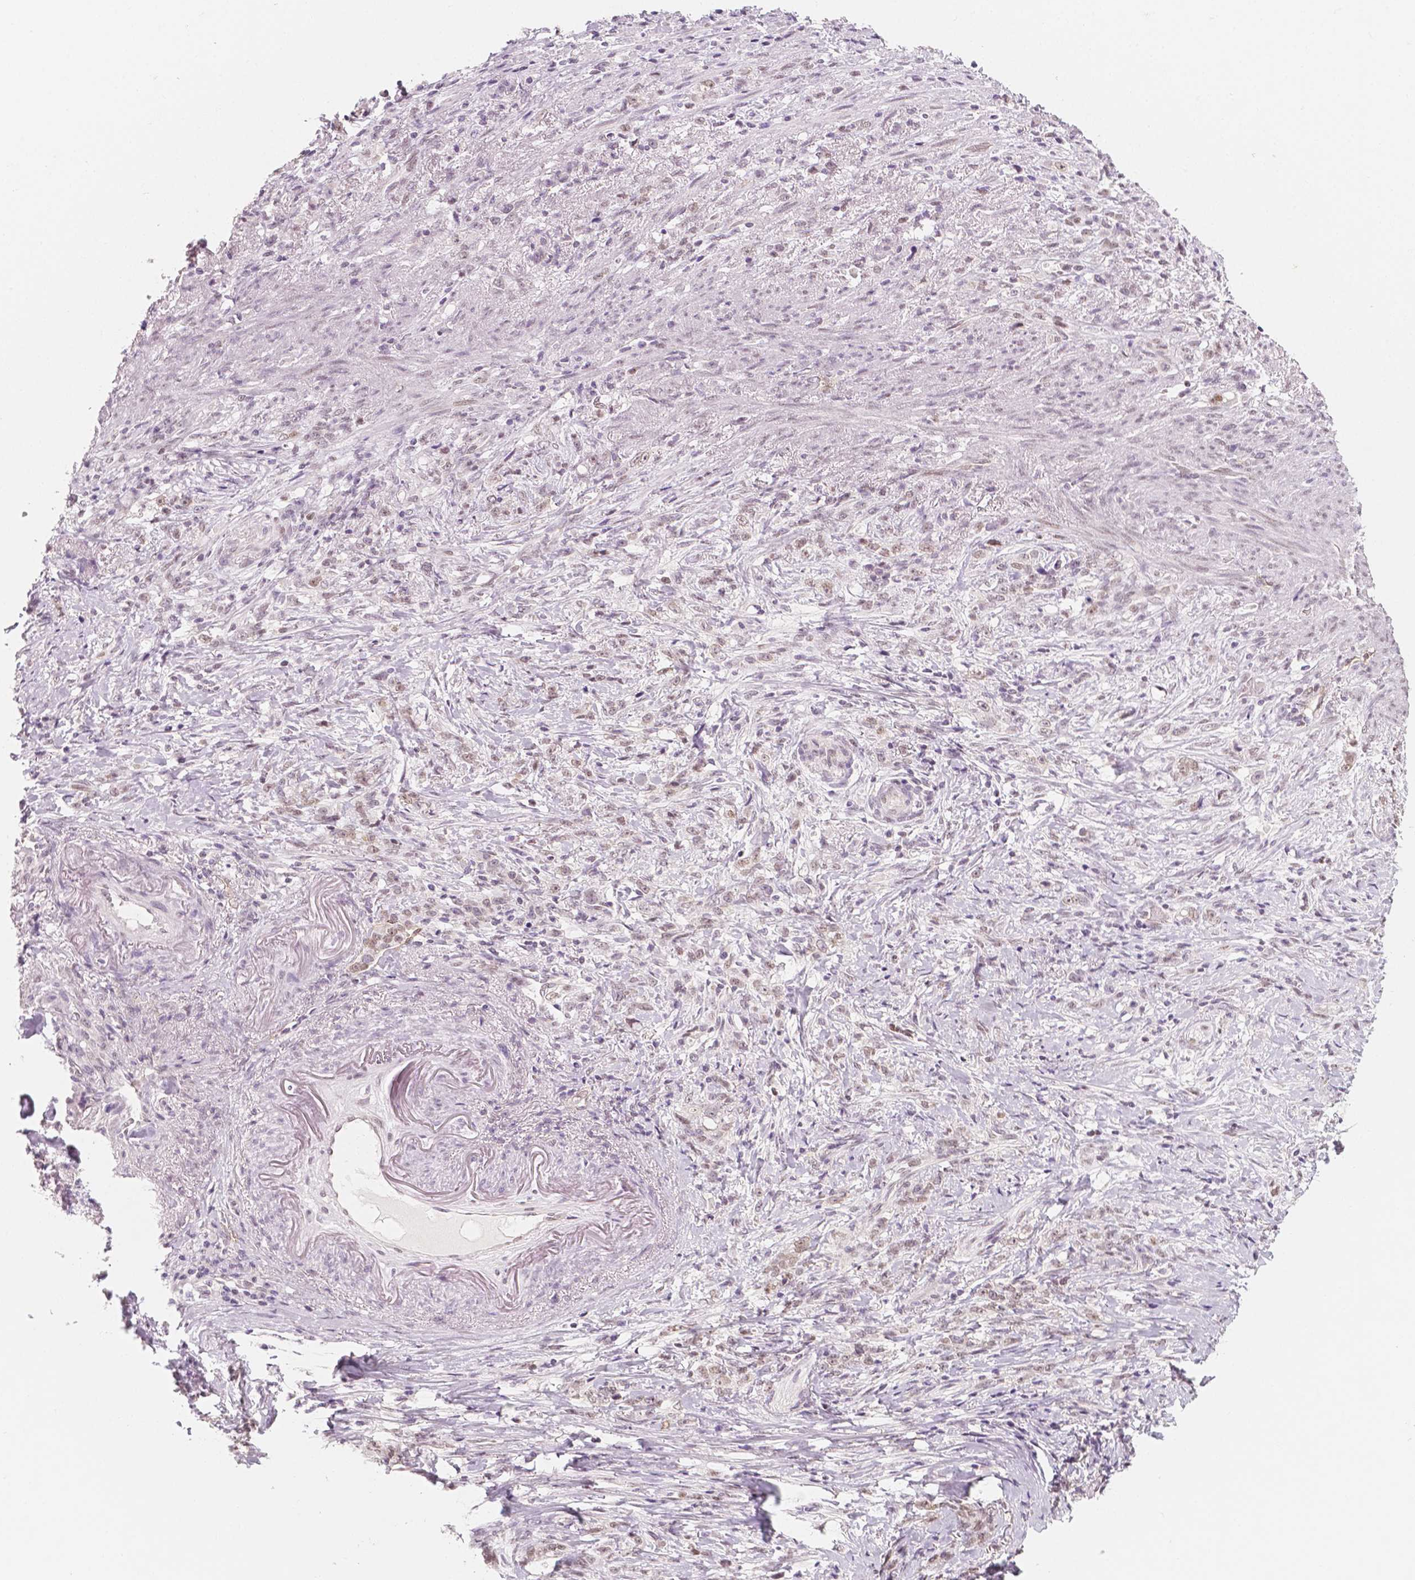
{"staining": {"intensity": "weak", "quantity": "25%-75%", "location": "nuclear"}, "tissue": "stomach cancer", "cell_type": "Tumor cells", "image_type": "cancer", "snomed": [{"axis": "morphology", "description": "Adenocarcinoma, NOS"}, {"axis": "topography", "description": "Stomach, lower"}], "caption": "Weak nuclear positivity is seen in approximately 25%-75% of tumor cells in stomach adenocarcinoma.", "gene": "KDM5B", "patient": {"sex": "male", "age": 88}}